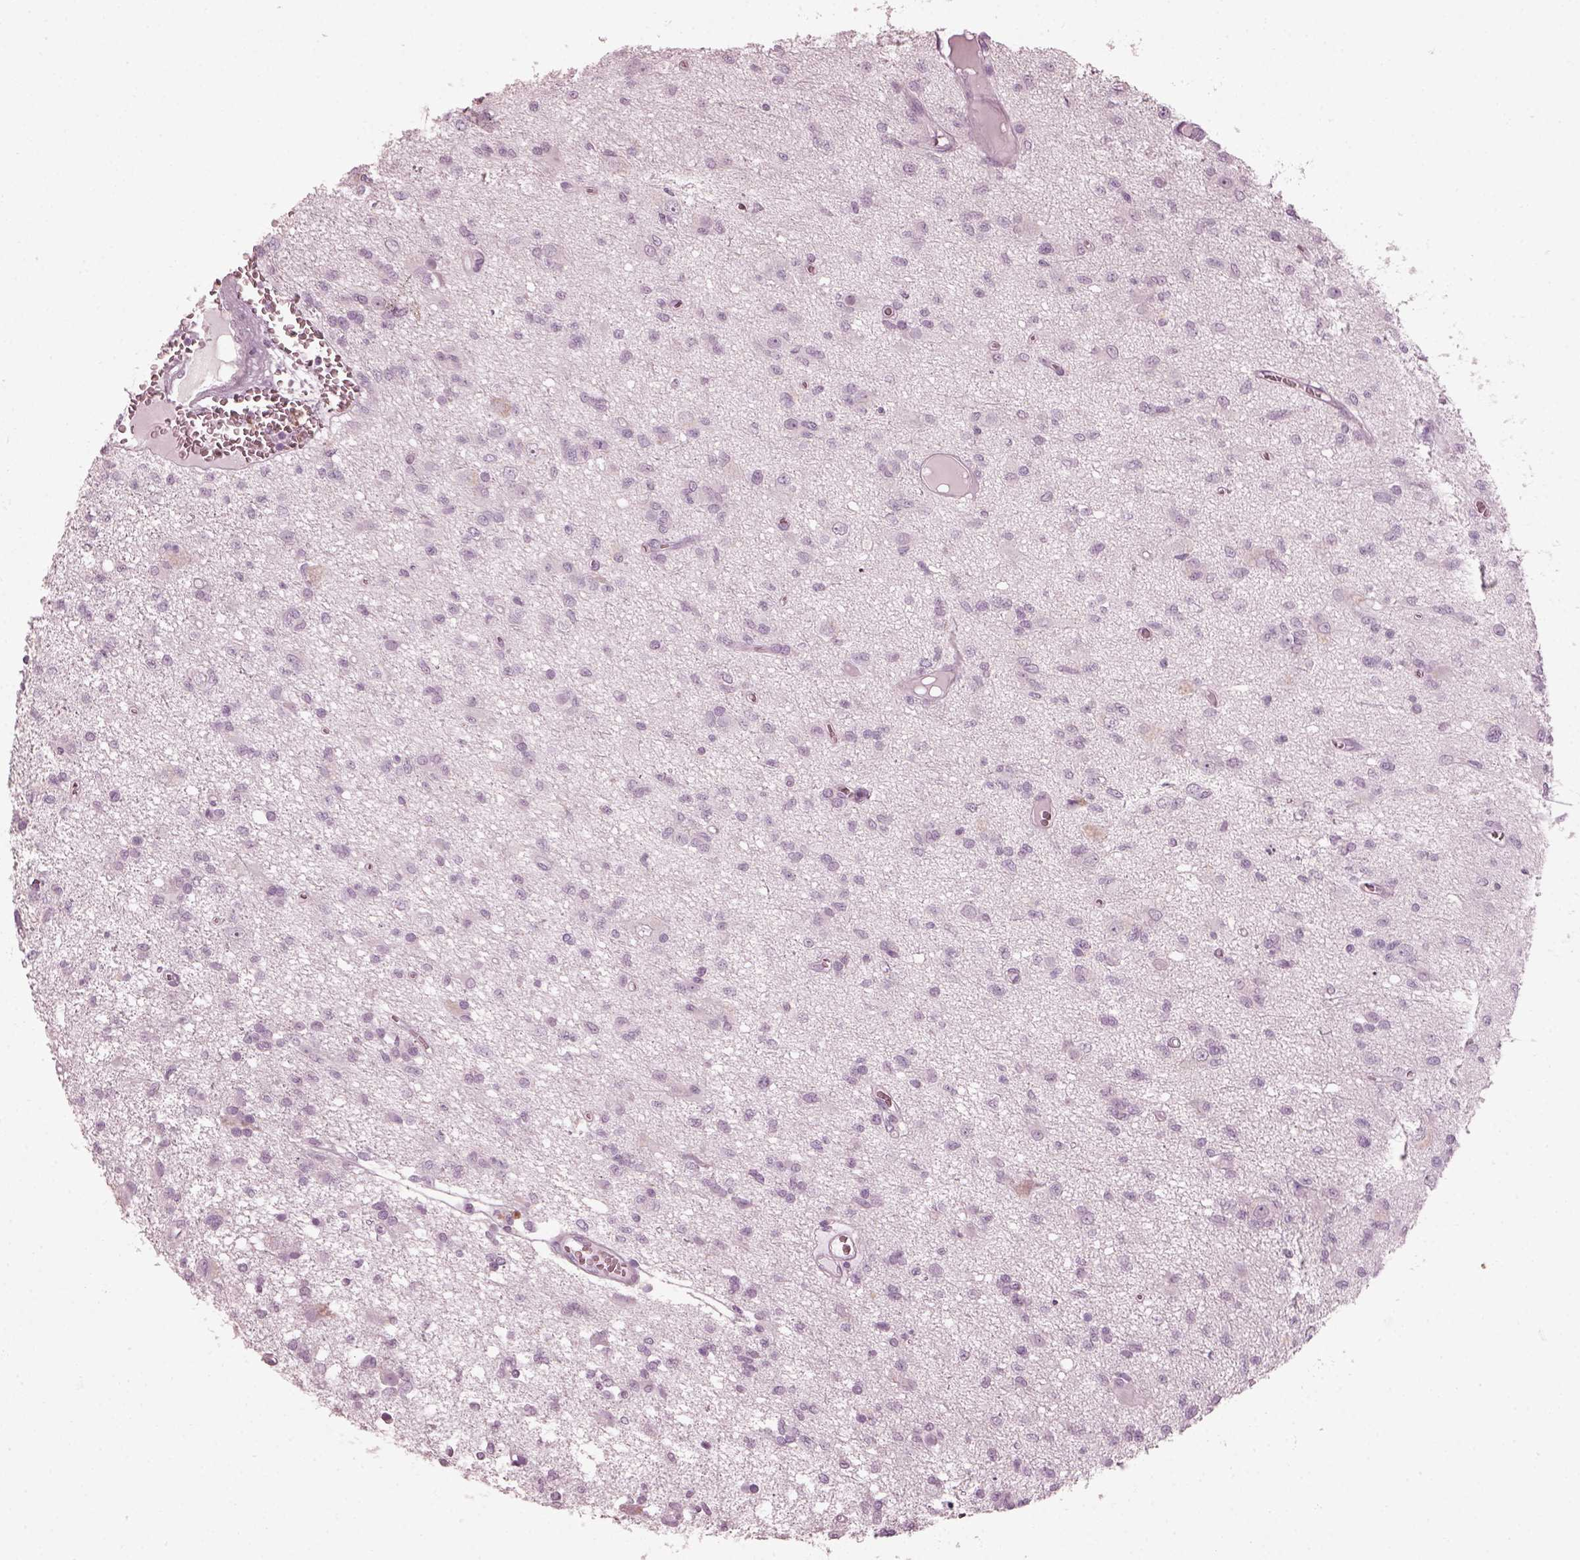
{"staining": {"intensity": "negative", "quantity": "none", "location": "none"}, "tissue": "glioma", "cell_type": "Tumor cells", "image_type": "cancer", "snomed": [{"axis": "morphology", "description": "Glioma, malignant, Low grade"}, {"axis": "topography", "description": "Brain"}], "caption": "Human glioma stained for a protein using immunohistochemistry (IHC) reveals no positivity in tumor cells.", "gene": "SAXO2", "patient": {"sex": "male", "age": 64}}